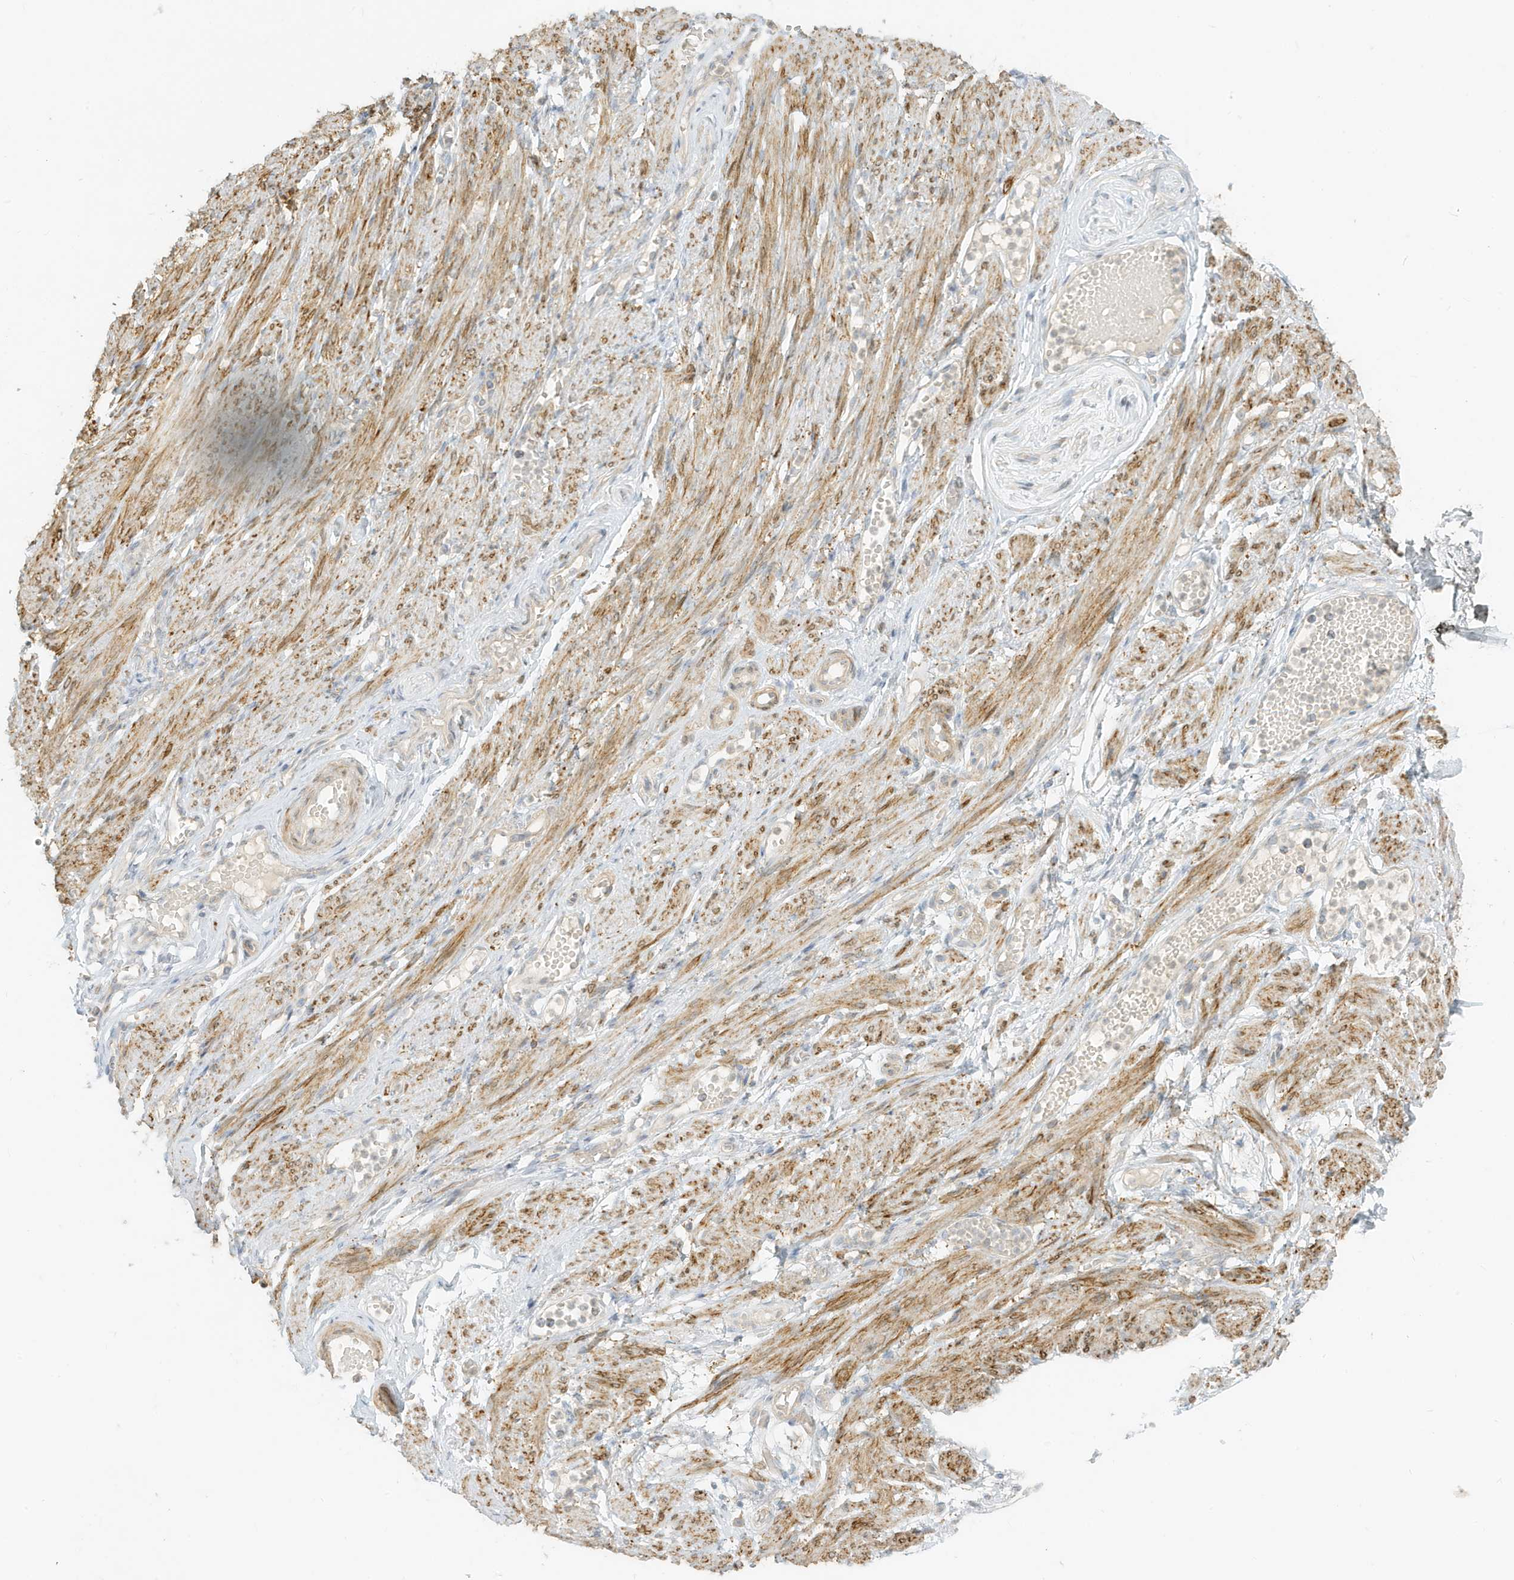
{"staining": {"intensity": "negative", "quantity": "none", "location": "none"}, "tissue": "adipose tissue", "cell_type": "Adipocytes", "image_type": "normal", "snomed": [{"axis": "morphology", "description": "Normal tissue, NOS"}, {"axis": "topography", "description": "Smooth muscle"}, {"axis": "topography", "description": "Peripheral nerve tissue"}], "caption": "Adipose tissue stained for a protein using IHC demonstrates no staining adipocytes.", "gene": "MCOLN1", "patient": {"sex": "female", "age": 39}}